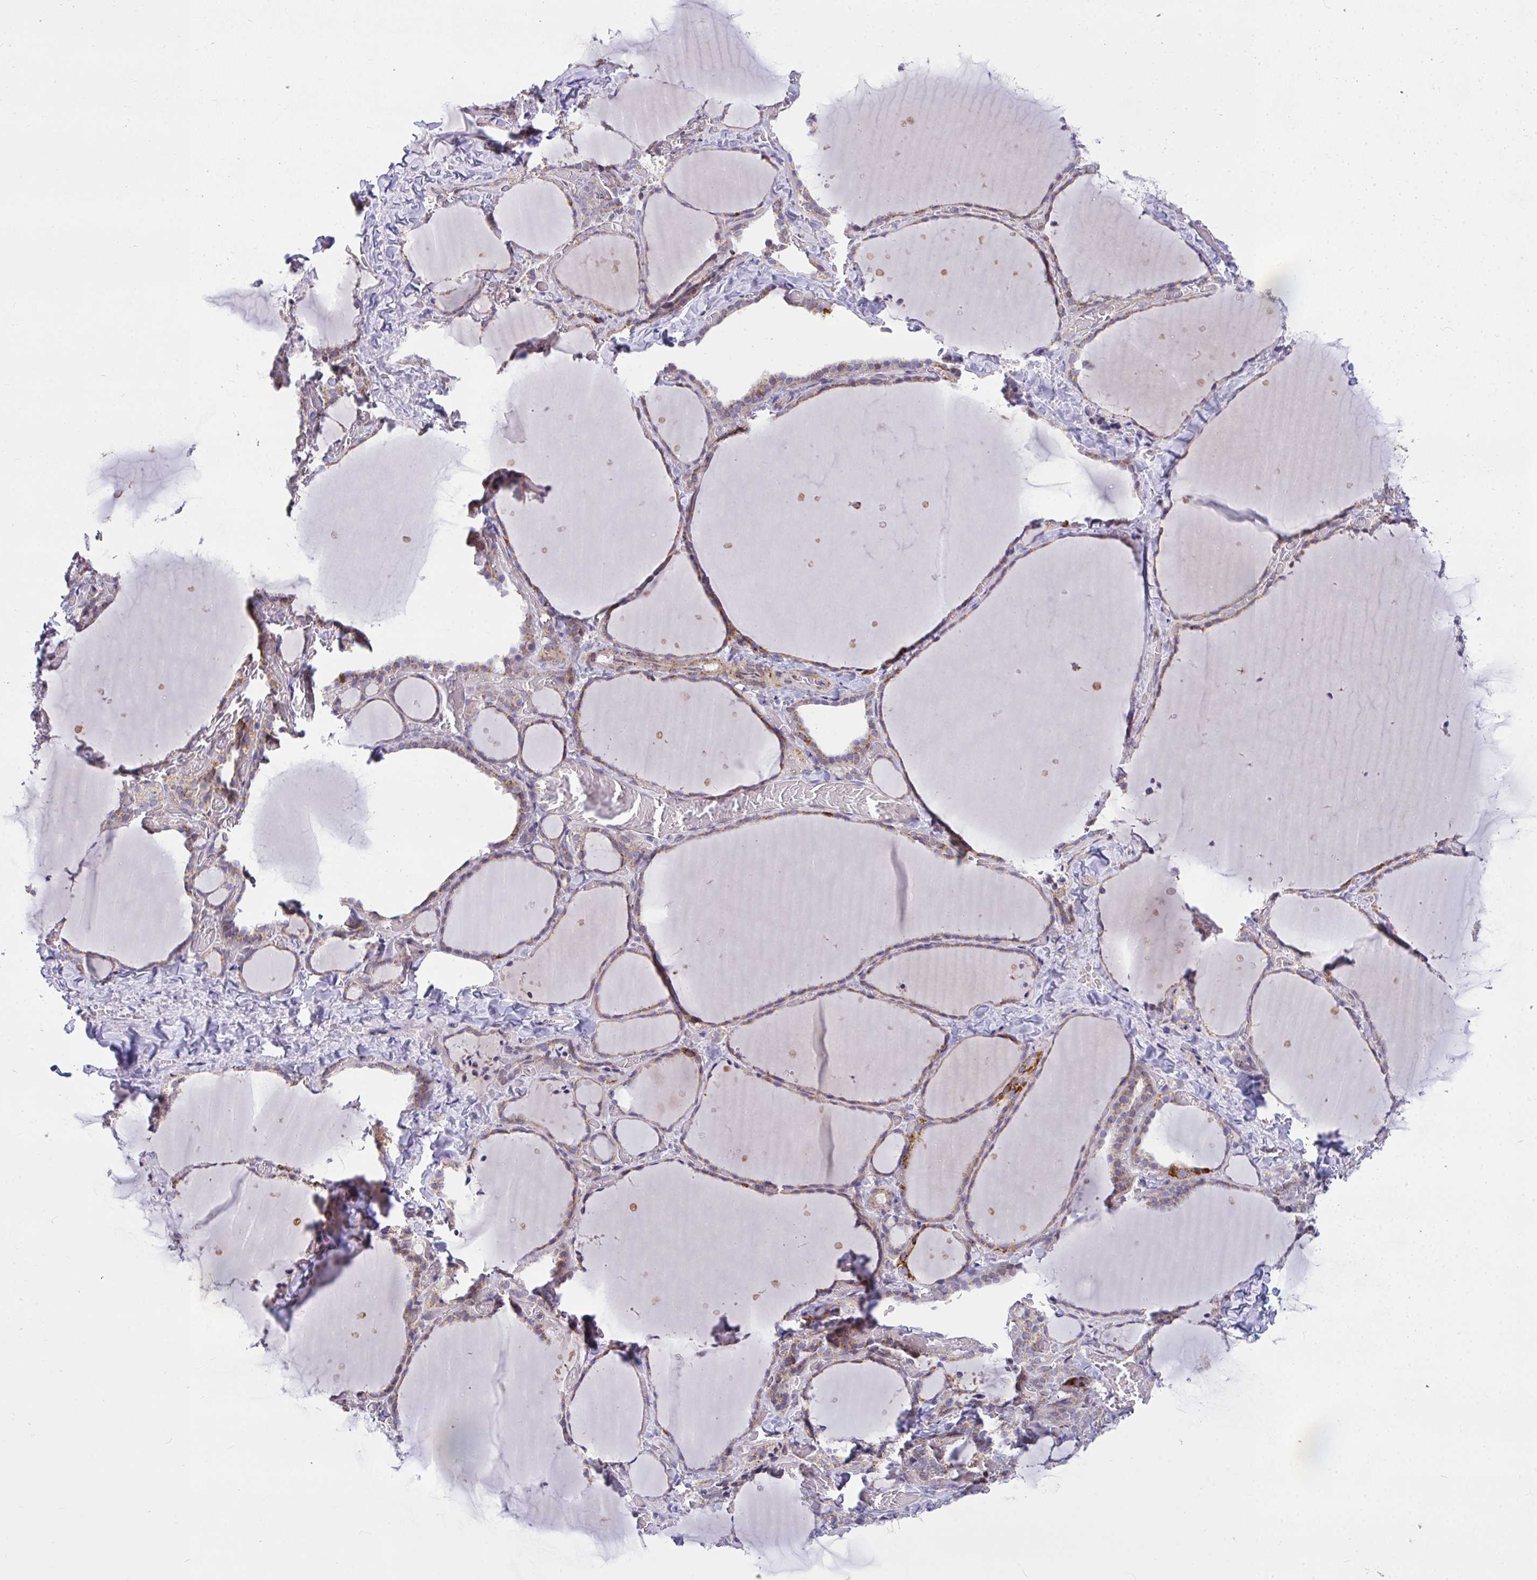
{"staining": {"intensity": "moderate", "quantity": ">75%", "location": "cytoplasmic/membranous"}, "tissue": "thyroid gland", "cell_type": "Glandular cells", "image_type": "normal", "snomed": [{"axis": "morphology", "description": "Normal tissue, NOS"}, {"axis": "topography", "description": "Thyroid gland"}], "caption": "Immunohistochemical staining of benign thyroid gland shows moderate cytoplasmic/membranous protein staining in about >75% of glandular cells.", "gene": "SRRM4", "patient": {"sex": "female", "age": 36}}